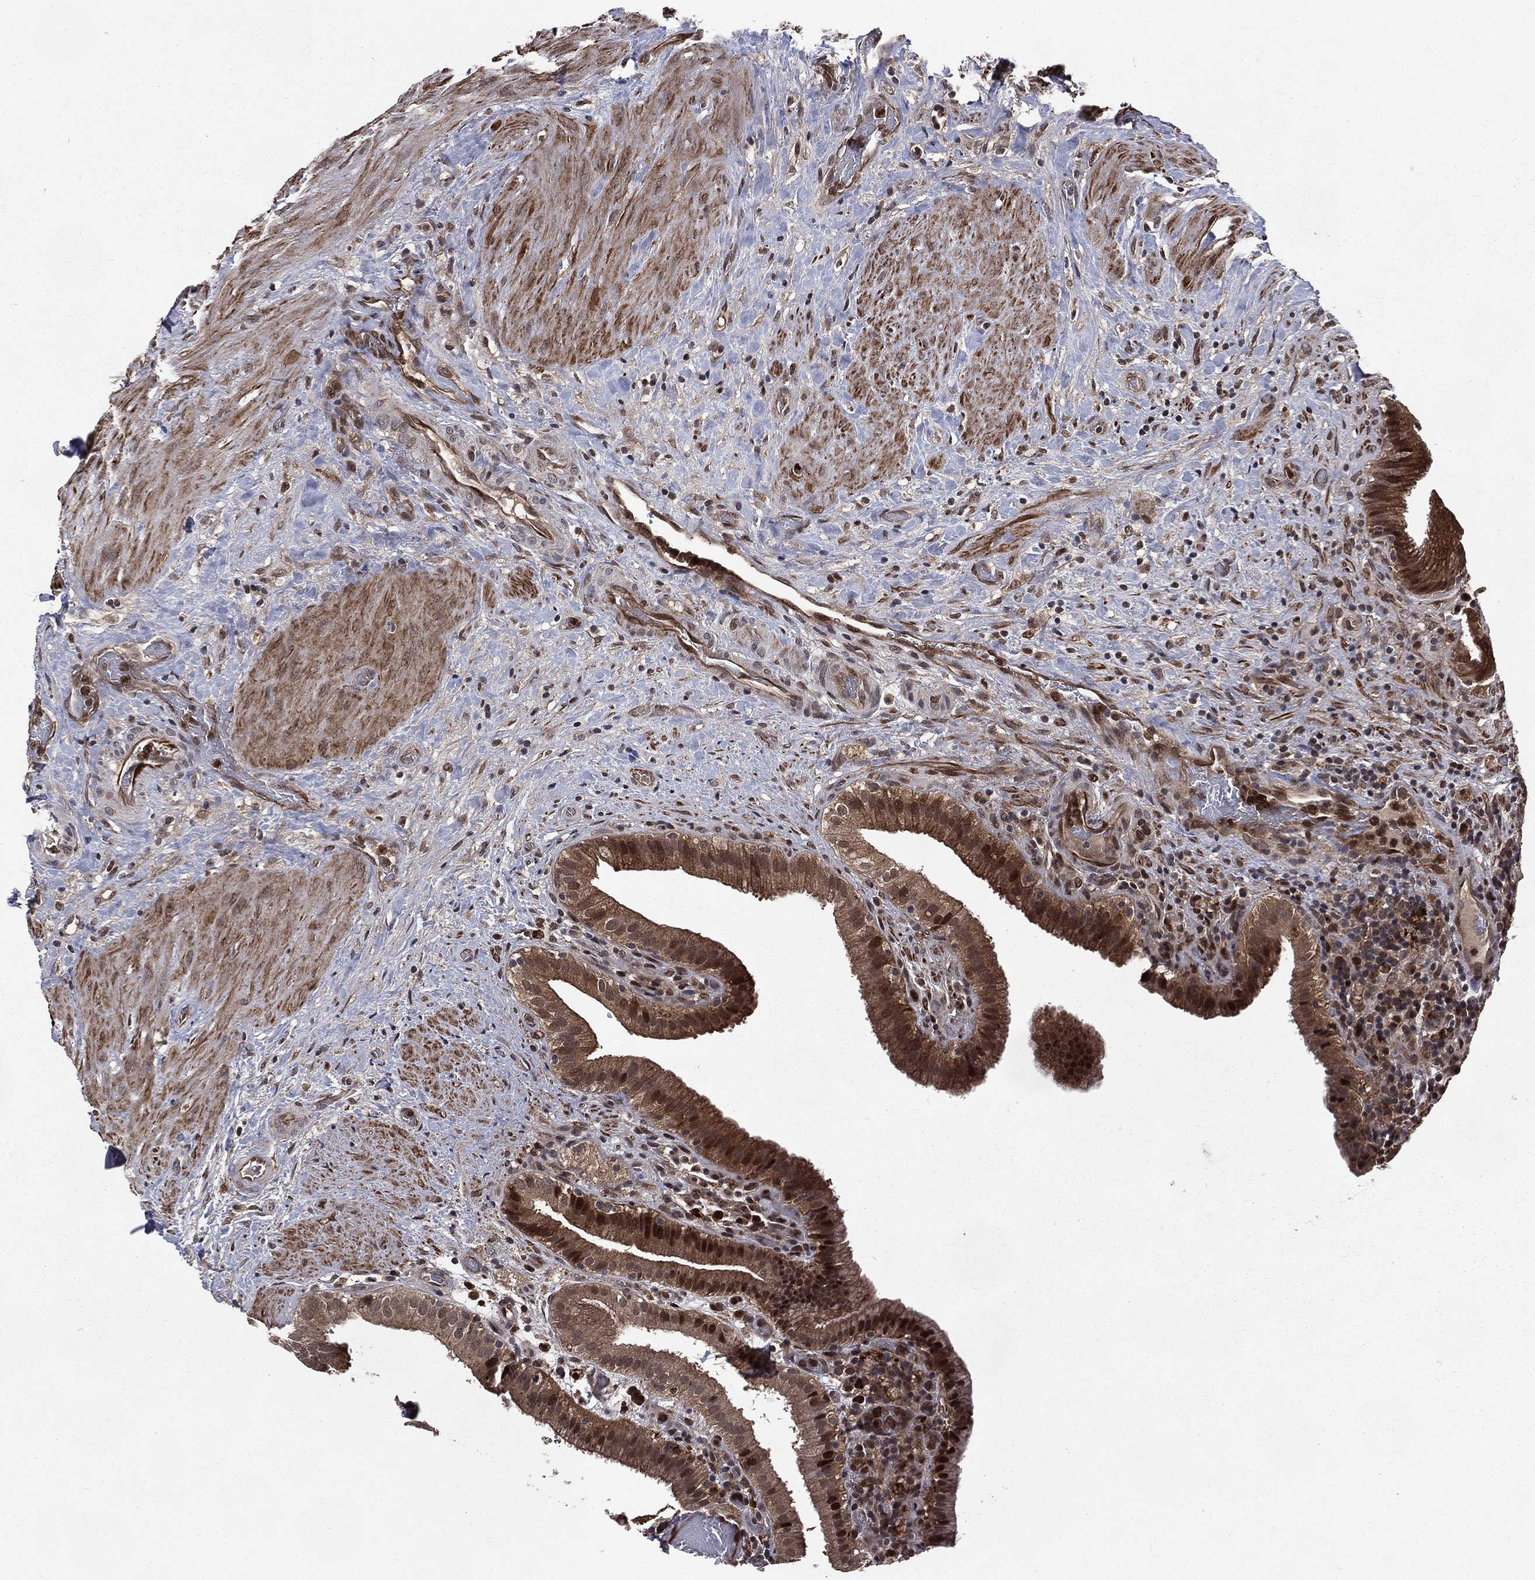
{"staining": {"intensity": "strong", "quantity": "<25%", "location": "cytoplasmic/membranous,nuclear"}, "tissue": "gallbladder", "cell_type": "Glandular cells", "image_type": "normal", "snomed": [{"axis": "morphology", "description": "Normal tissue, NOS"}, {"axis": "topography", "description": "Gallbladder"}], "caption": "An image showing strong cytoplasmic/membranous,nuclear expression in approximately <25% of glandular cells in unremarkable gallbladder, as visualized by brown immunohistochemical staining.", "gene": "LENG8", "patient": {"sex": "male", "age": 62}}